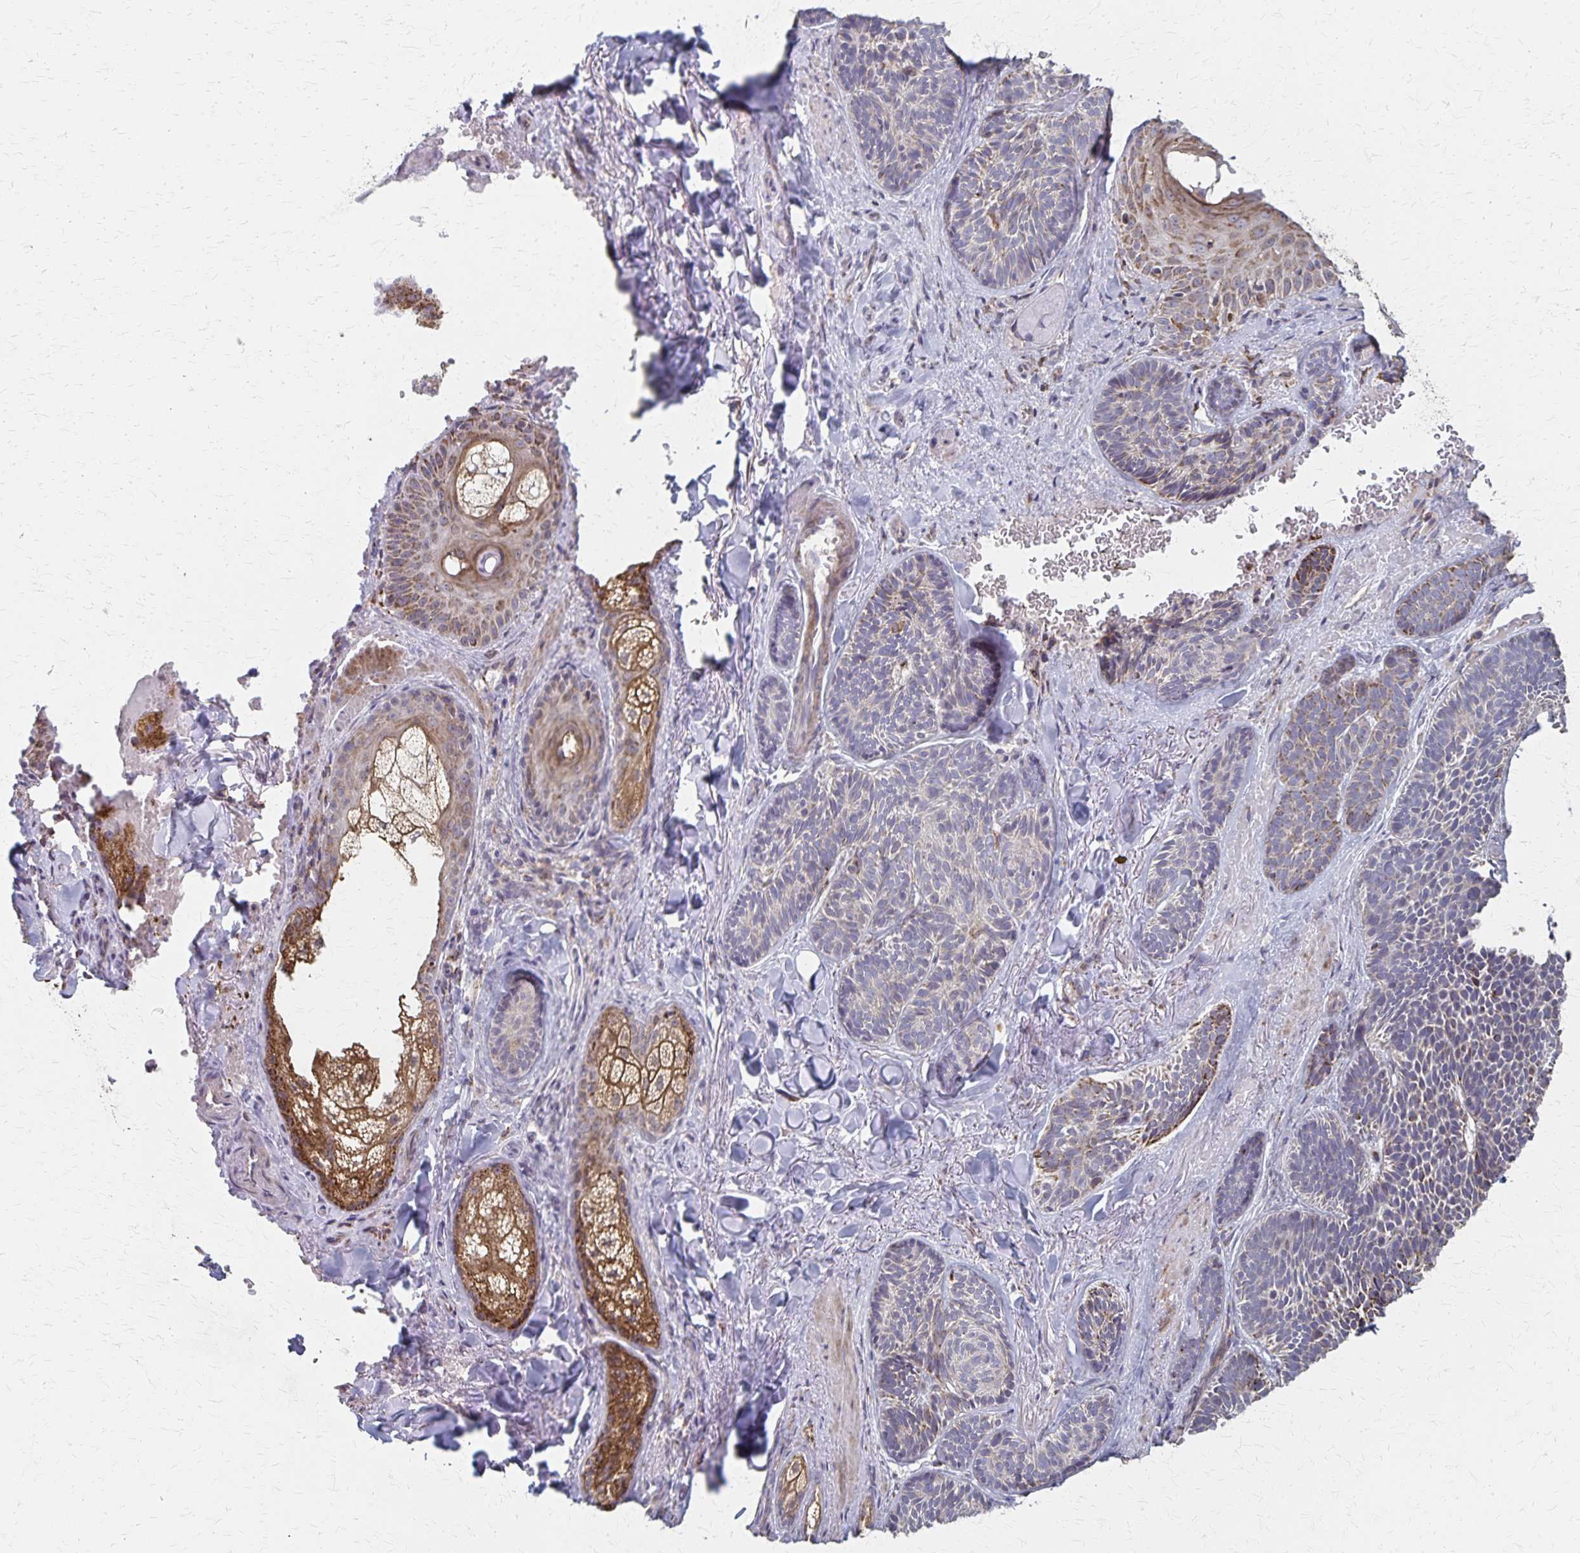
{"staining": {"intensity": "moderate", "quantity": "25%-75%", "location": "cytoplasmic/membranous"}, "tissue": "skin cancer", "cell_type": "Tumor cells", "image_type": "cancer", "snomed": [{"axis": "morphology", "description": "Basal cell carcinoma"}, {"axis": "topography", "description": "Skin"}], "caption": "Immunohistochemical staining of skin basal cell carcinoma shows medium levels of moderate cytoplasmic/membranous positivity in about 25%-75% of tumor cells. Ihc stains the protein in brown and the nuclei are stained blue.", "gene": "DYRK4", "patient": {"sex": "male", "age": 81}}